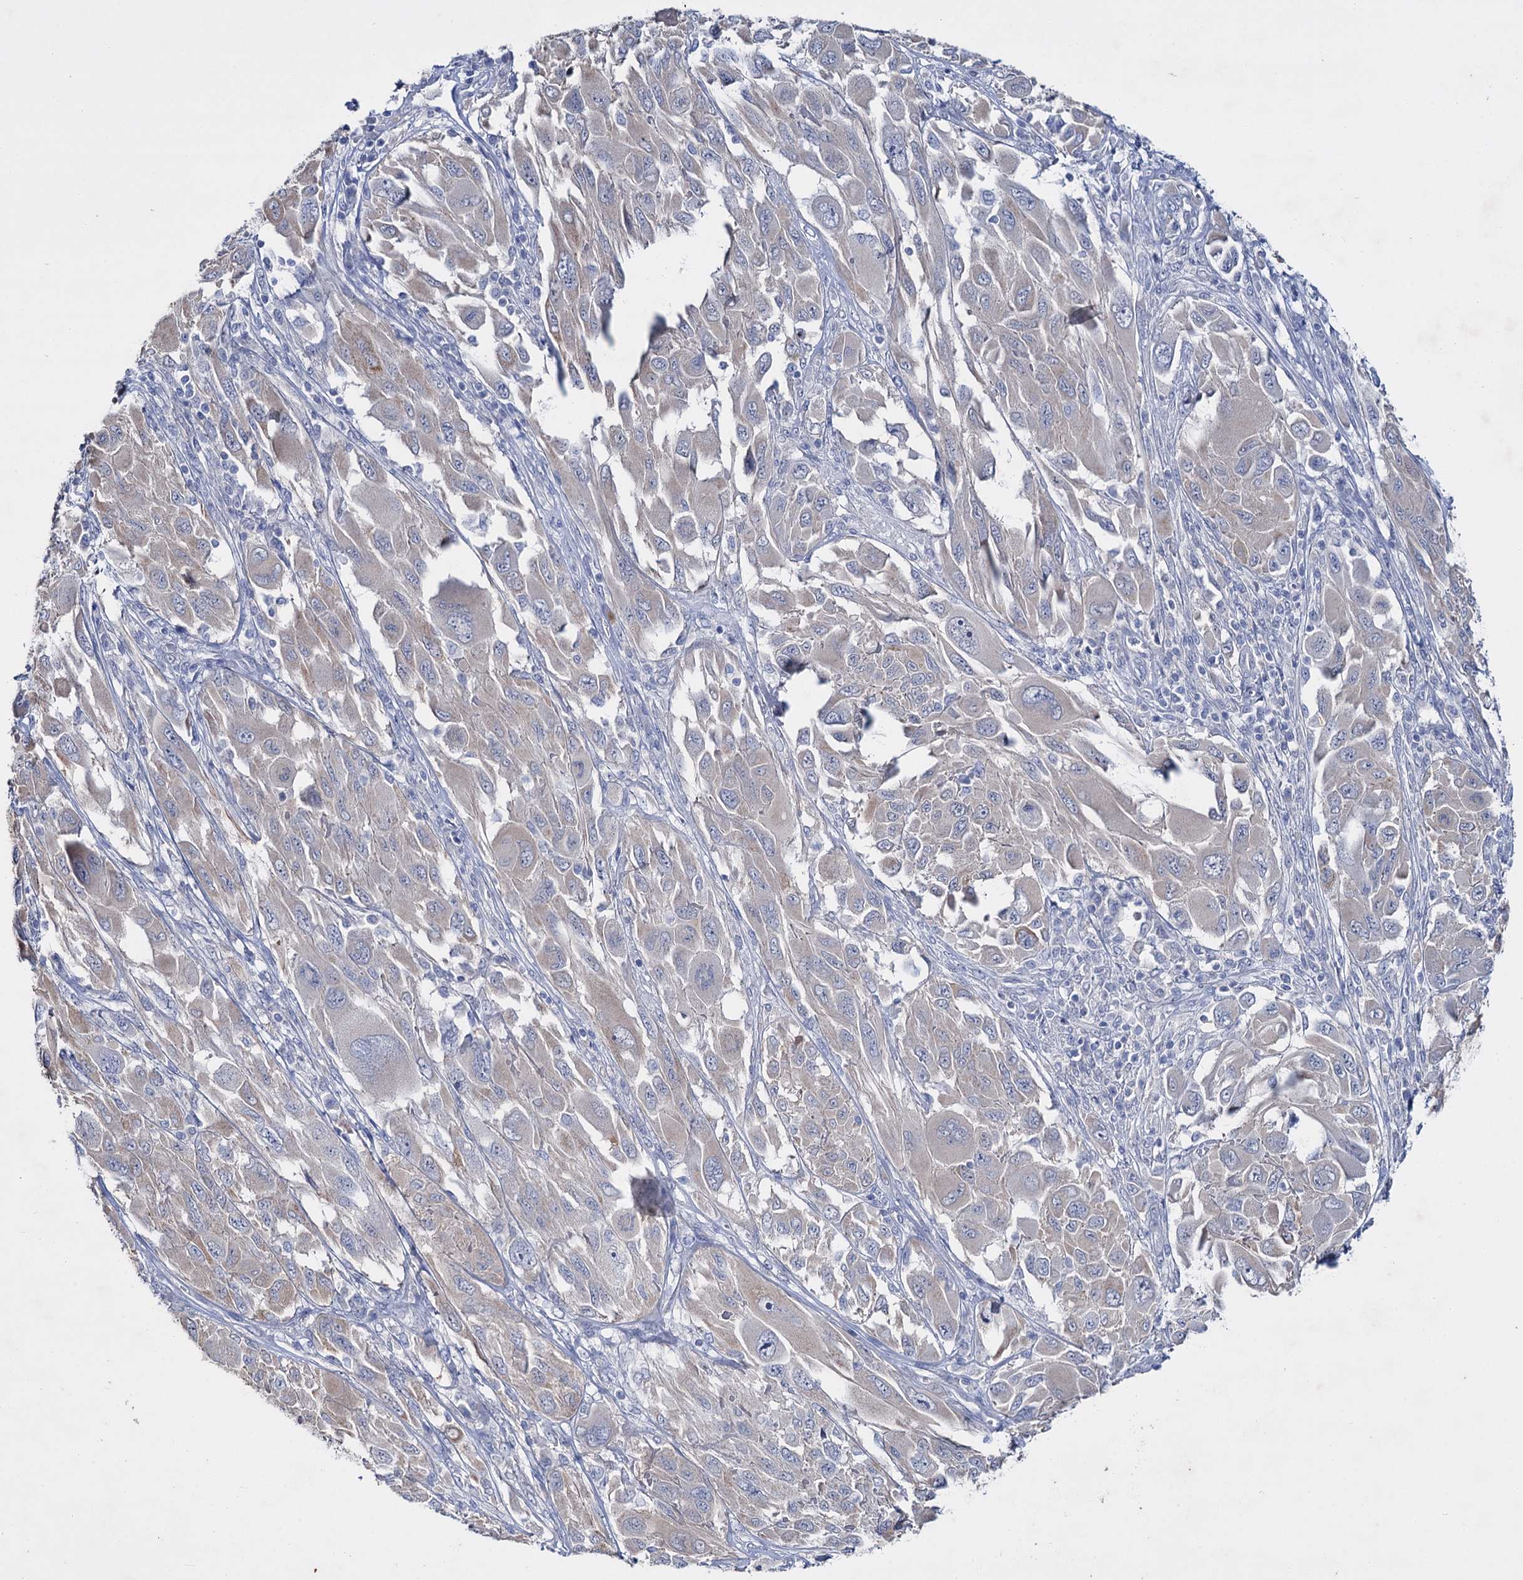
{"staining": {"intensity": "negative", "quantity": "none", "location": "none"}, "tissue": "melanoma", "cell_type": "Tumor cells", "image_type": "cancer", "snomed": [{"axis": "morphology", "description": "Malignant melanoma, NOS"}, {"axis": "topography", "description": "Skin"}], "caption": "Protein analysis of melanoma reveals no significant positivity in tumor cells.", "gene": "LYZL4", "patient": {"sex": "female", "age": 91}}